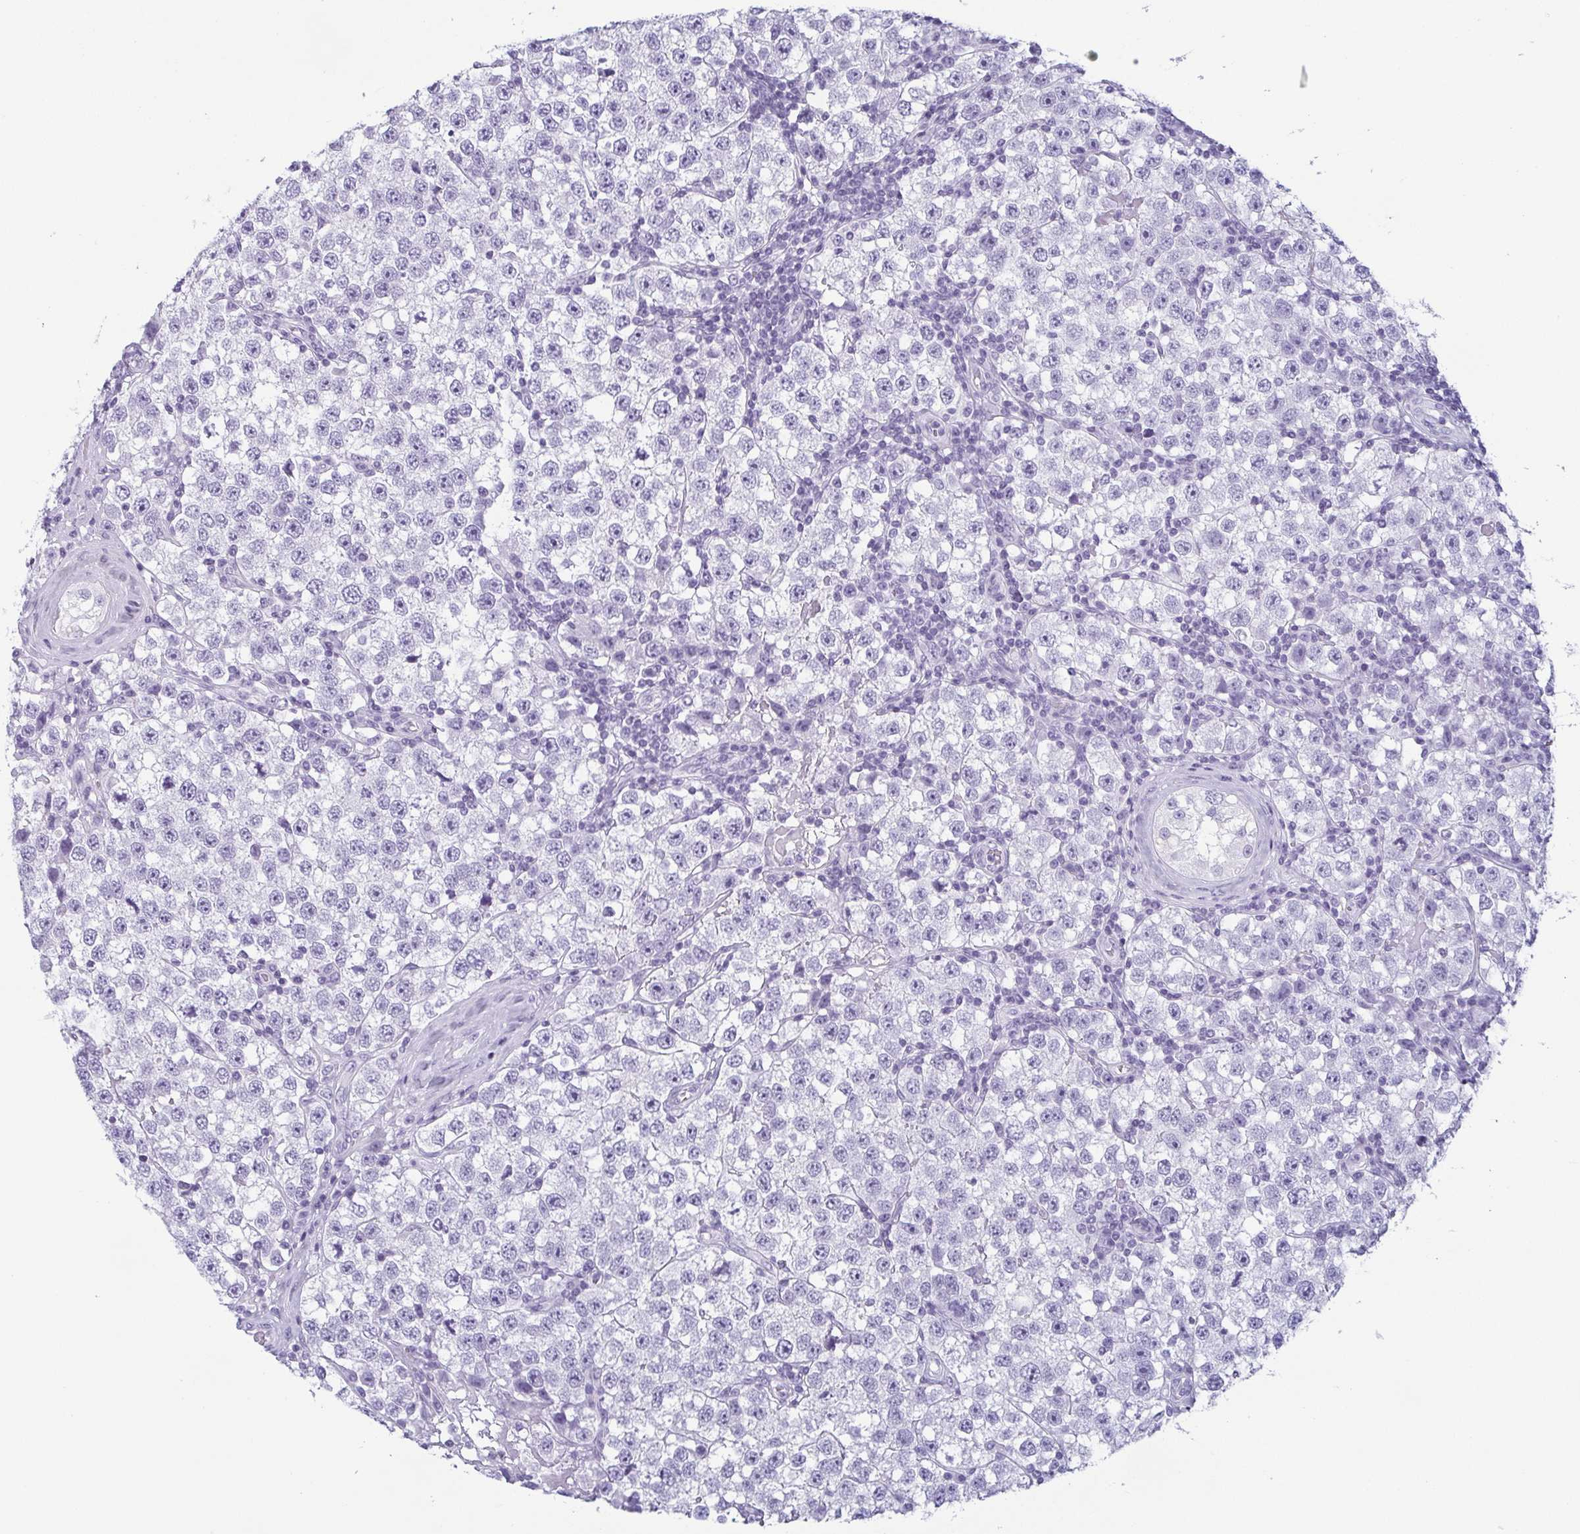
{"staining": {"intensity": "negative", "quantity": "none", "location": "none"}, "tissue": "testis cancer", "cell_type": "Tumor cells", "image_type": "cancer", "snomed": [{"axis": "morphology", "description": "Seminoma, NOS"}, {"axis": "topography", "description": "Testis"}], "caption": "Immunohistochemical staining of human testis cancer (seminoma) shows no significant positivity in tumor cells.", "gene": "KRT78", "patient": {"sex": "male", "age": 34}}